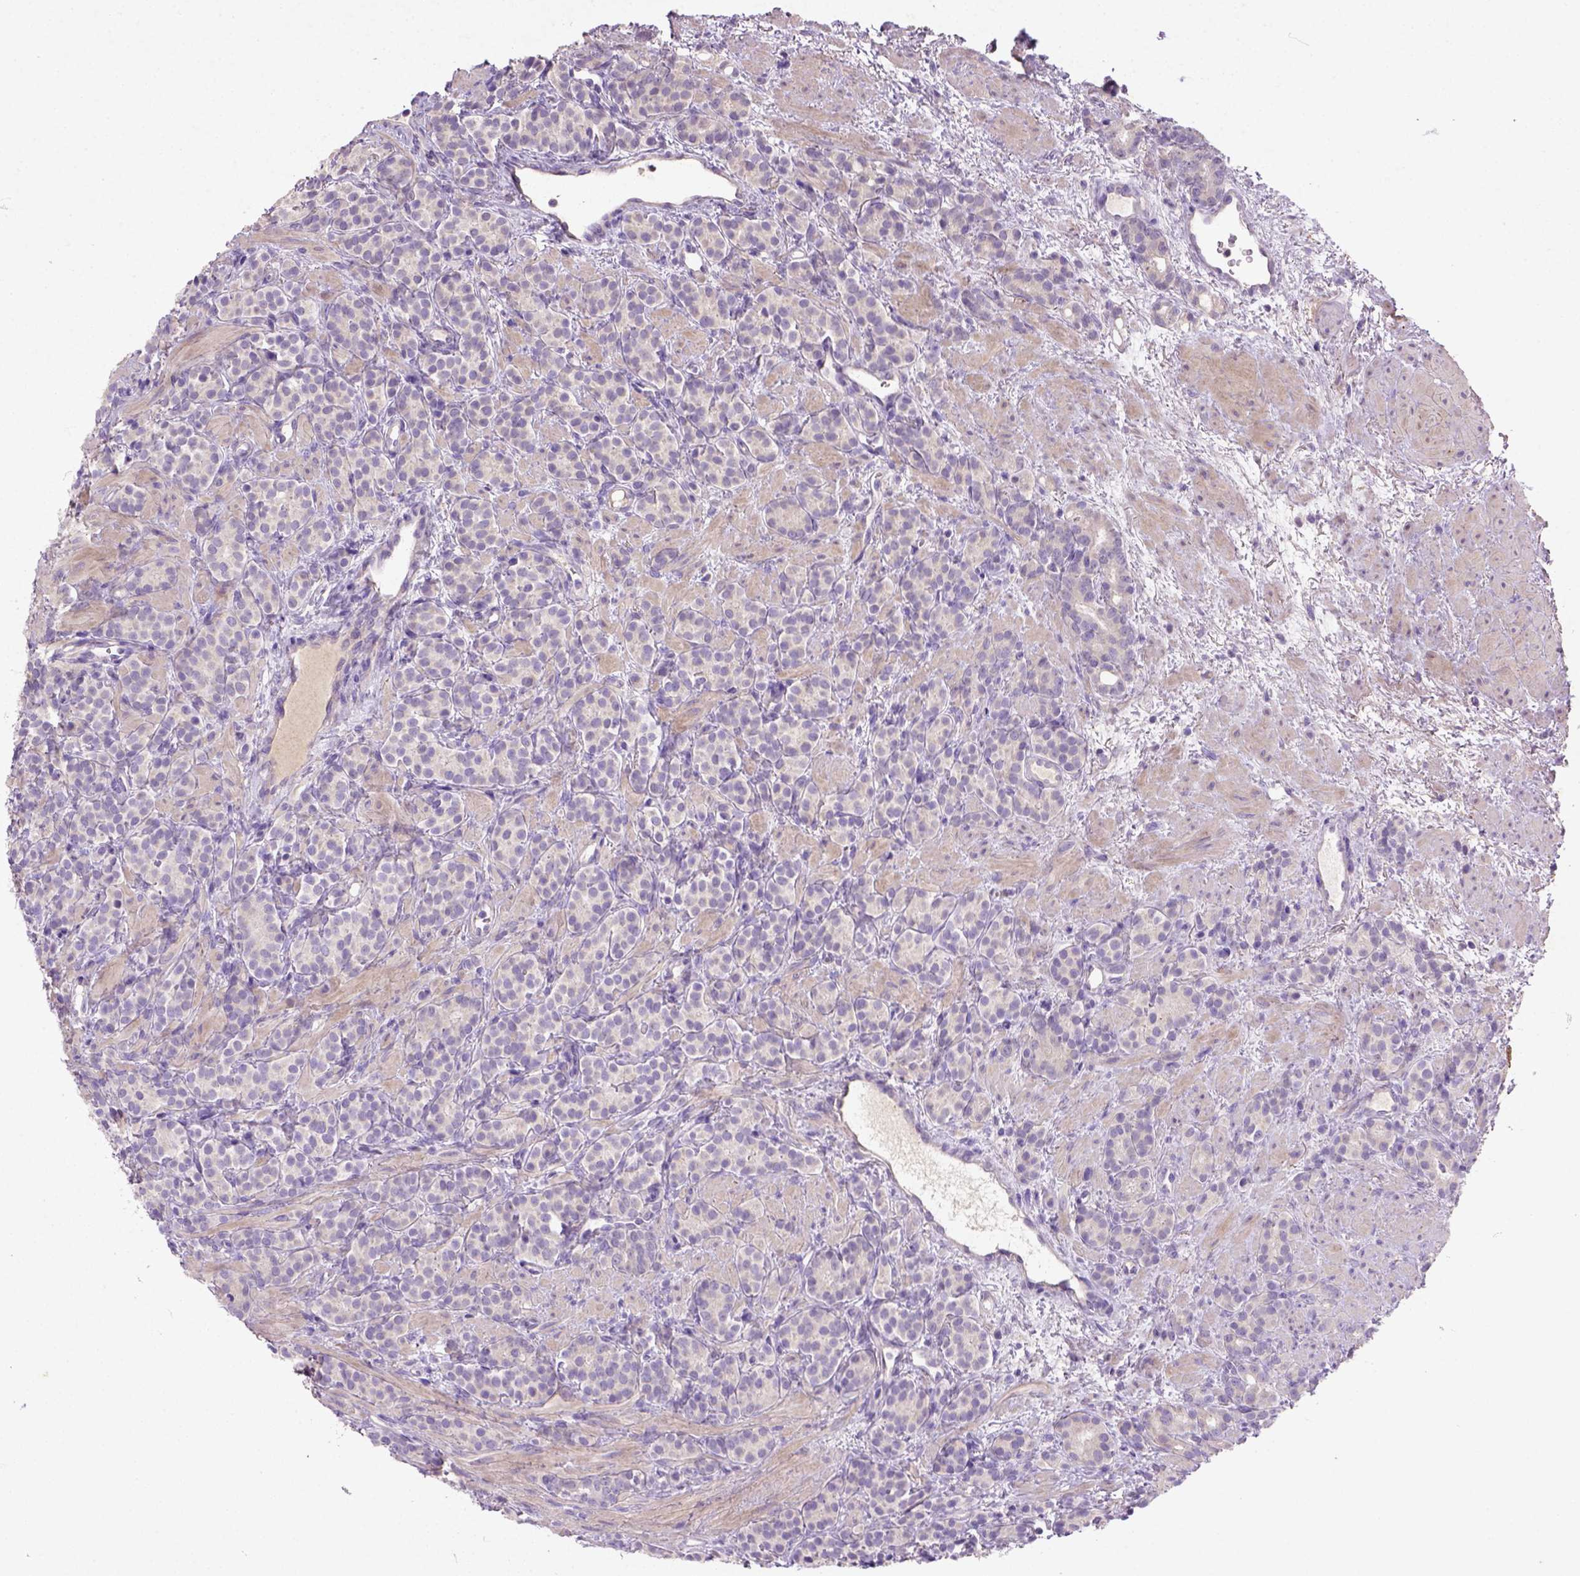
{"staining": {"intensity": "negative", "quantity": "none", "location": "none"}, "tissue": "prostate cancer", "cell_type": "Tumor cells", "image_type": "cancer", "snomed": [{"axis": "morphology", "description": "Adenocarcinoma, High grade"}, {"axis": "topography", "description": "Prostate"}], "caption": "The IHC histopathology image has no significant staining in tumor cells of adenocarcinoma (high-grade) (prostate) tissue.", "gene": "NUDT2", "patient": {"sex": "male", "age": 84}}